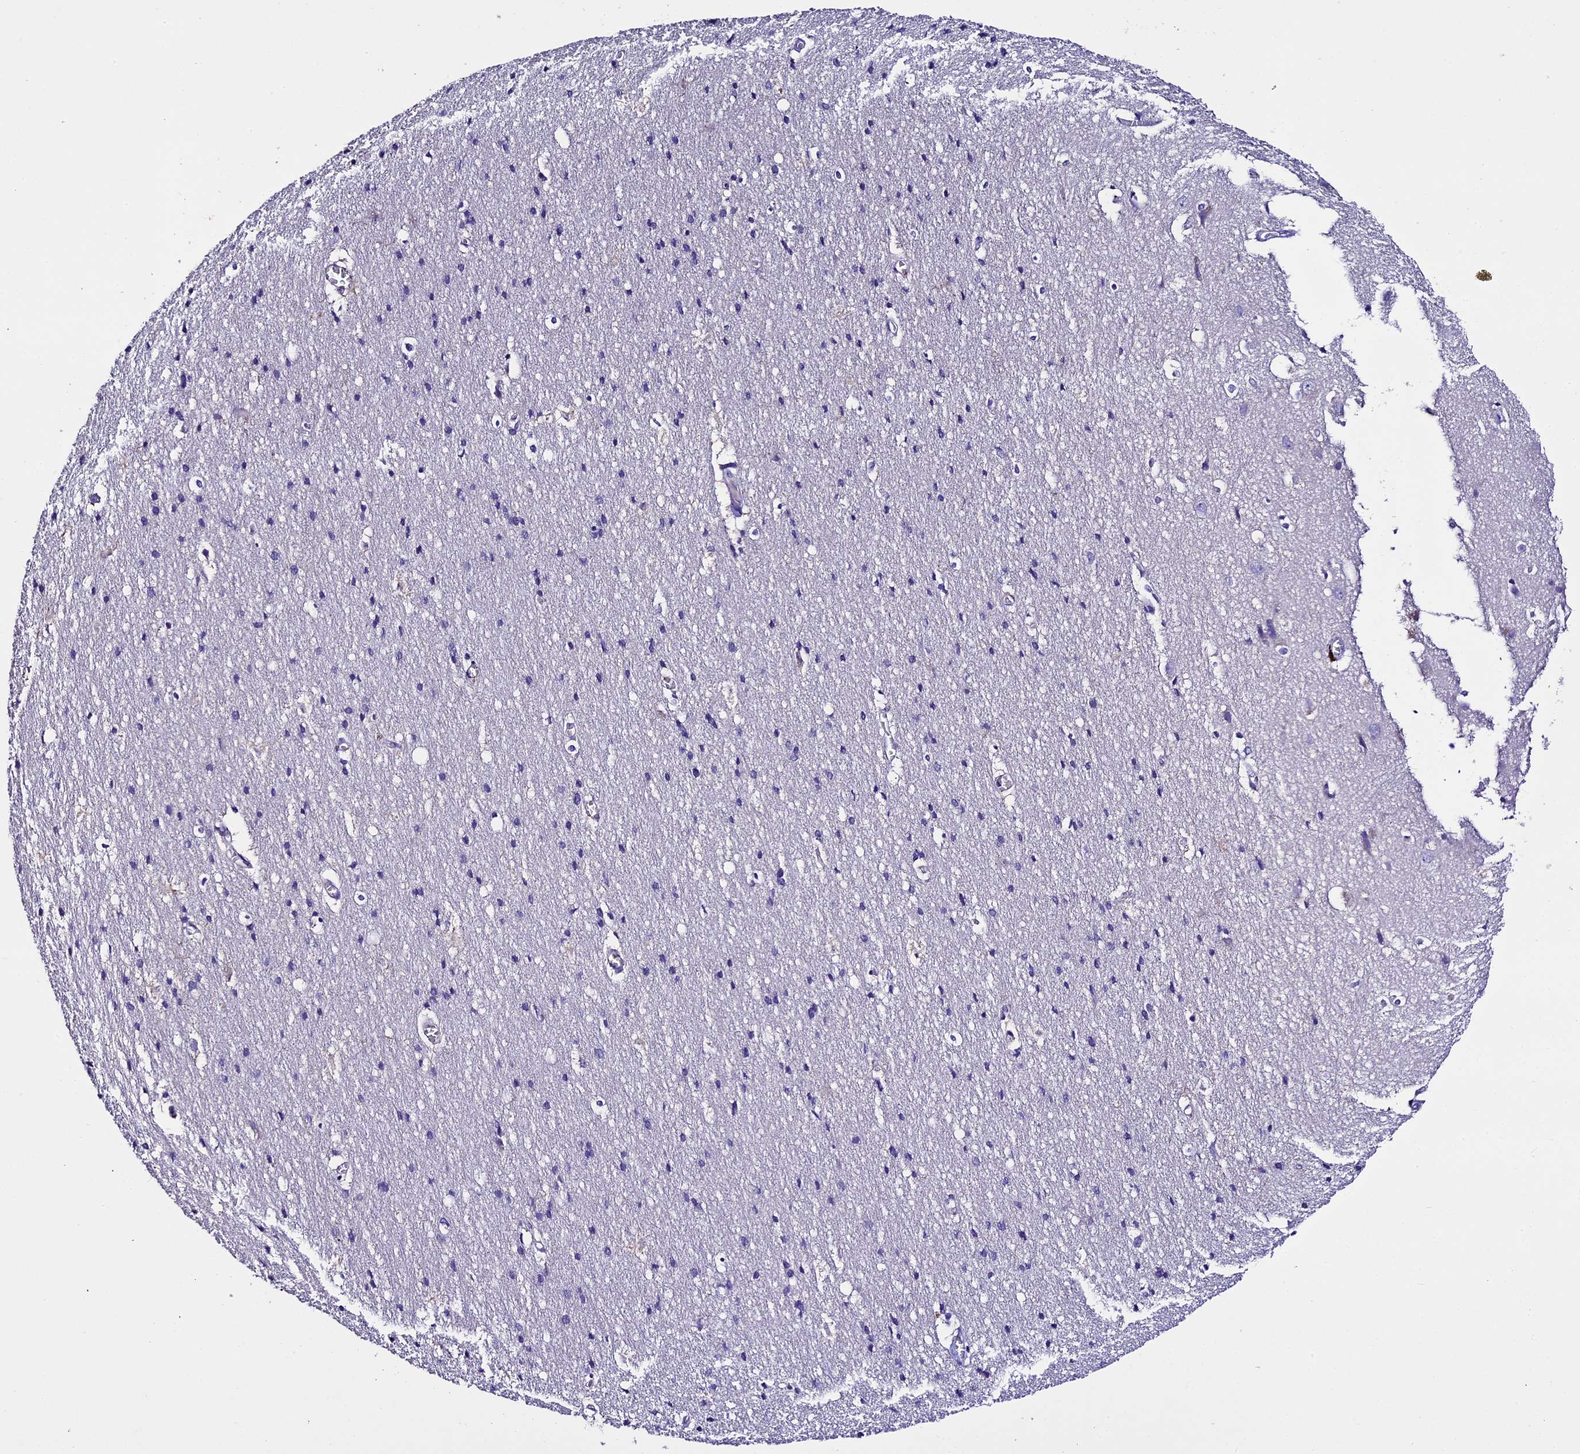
{"staining": {"intensity": "negative", "quantity": "none", "location": "none"}, "tissue": "cerebral cortex", "cell_type": "Endothelial cells", "image_type": "normal", "snomed": [{"axis": "morphology", "description": "Normal tissue, NOS"}, {"axis": "topography", "description": "Cerebral cortex"}], "caption": "Cerebral cortex stained for a protein using immunohistochemistry (IHC) displays no staining endothelial cells.", "gene": "TCP11L2", "patient": {"sex": "male", "age": 54}}